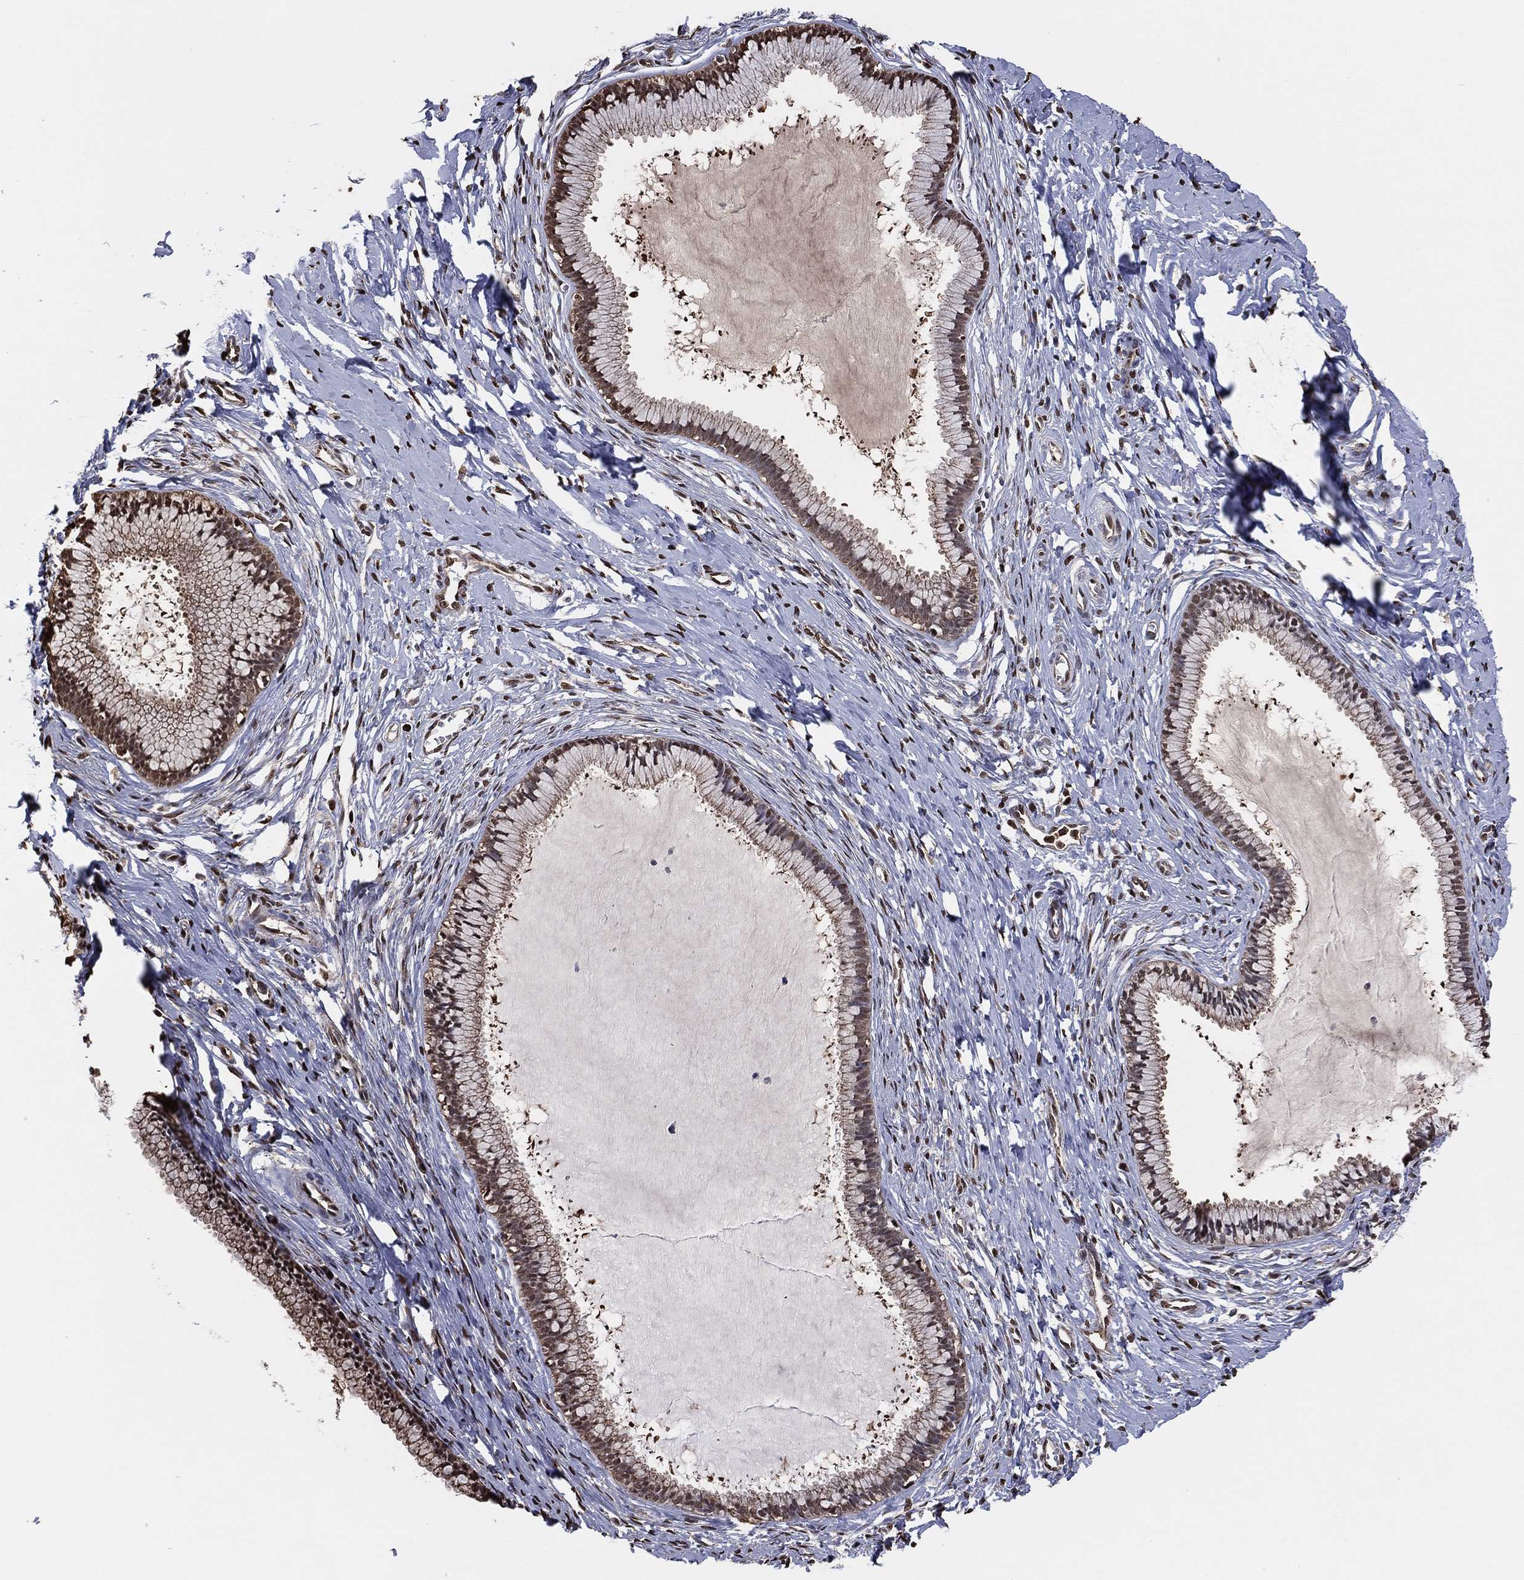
{"staining": {"intensity": "moderate", "quantity": "25%-75%", "location": "nuclear"}, "tissue": "cervix", "cell_type": "Glandular cells", "image_type": "normal", "snomed": [{"axis": "morphology", "description": "Normal tissue, NOS"}, {"axis": "topography", "description": "Cervix"}], "caption": "The photomicrograph demonstrates staining of benign cervix, revealing moderate nuclear protein positivity (brown color) within glandular cells. Immunohistochemistry (ihc) stains the protein of interest in brown and the nuclei are stained blue.", "gene": "GAPDH", "patient": {"sex": "female", "age": 40}}